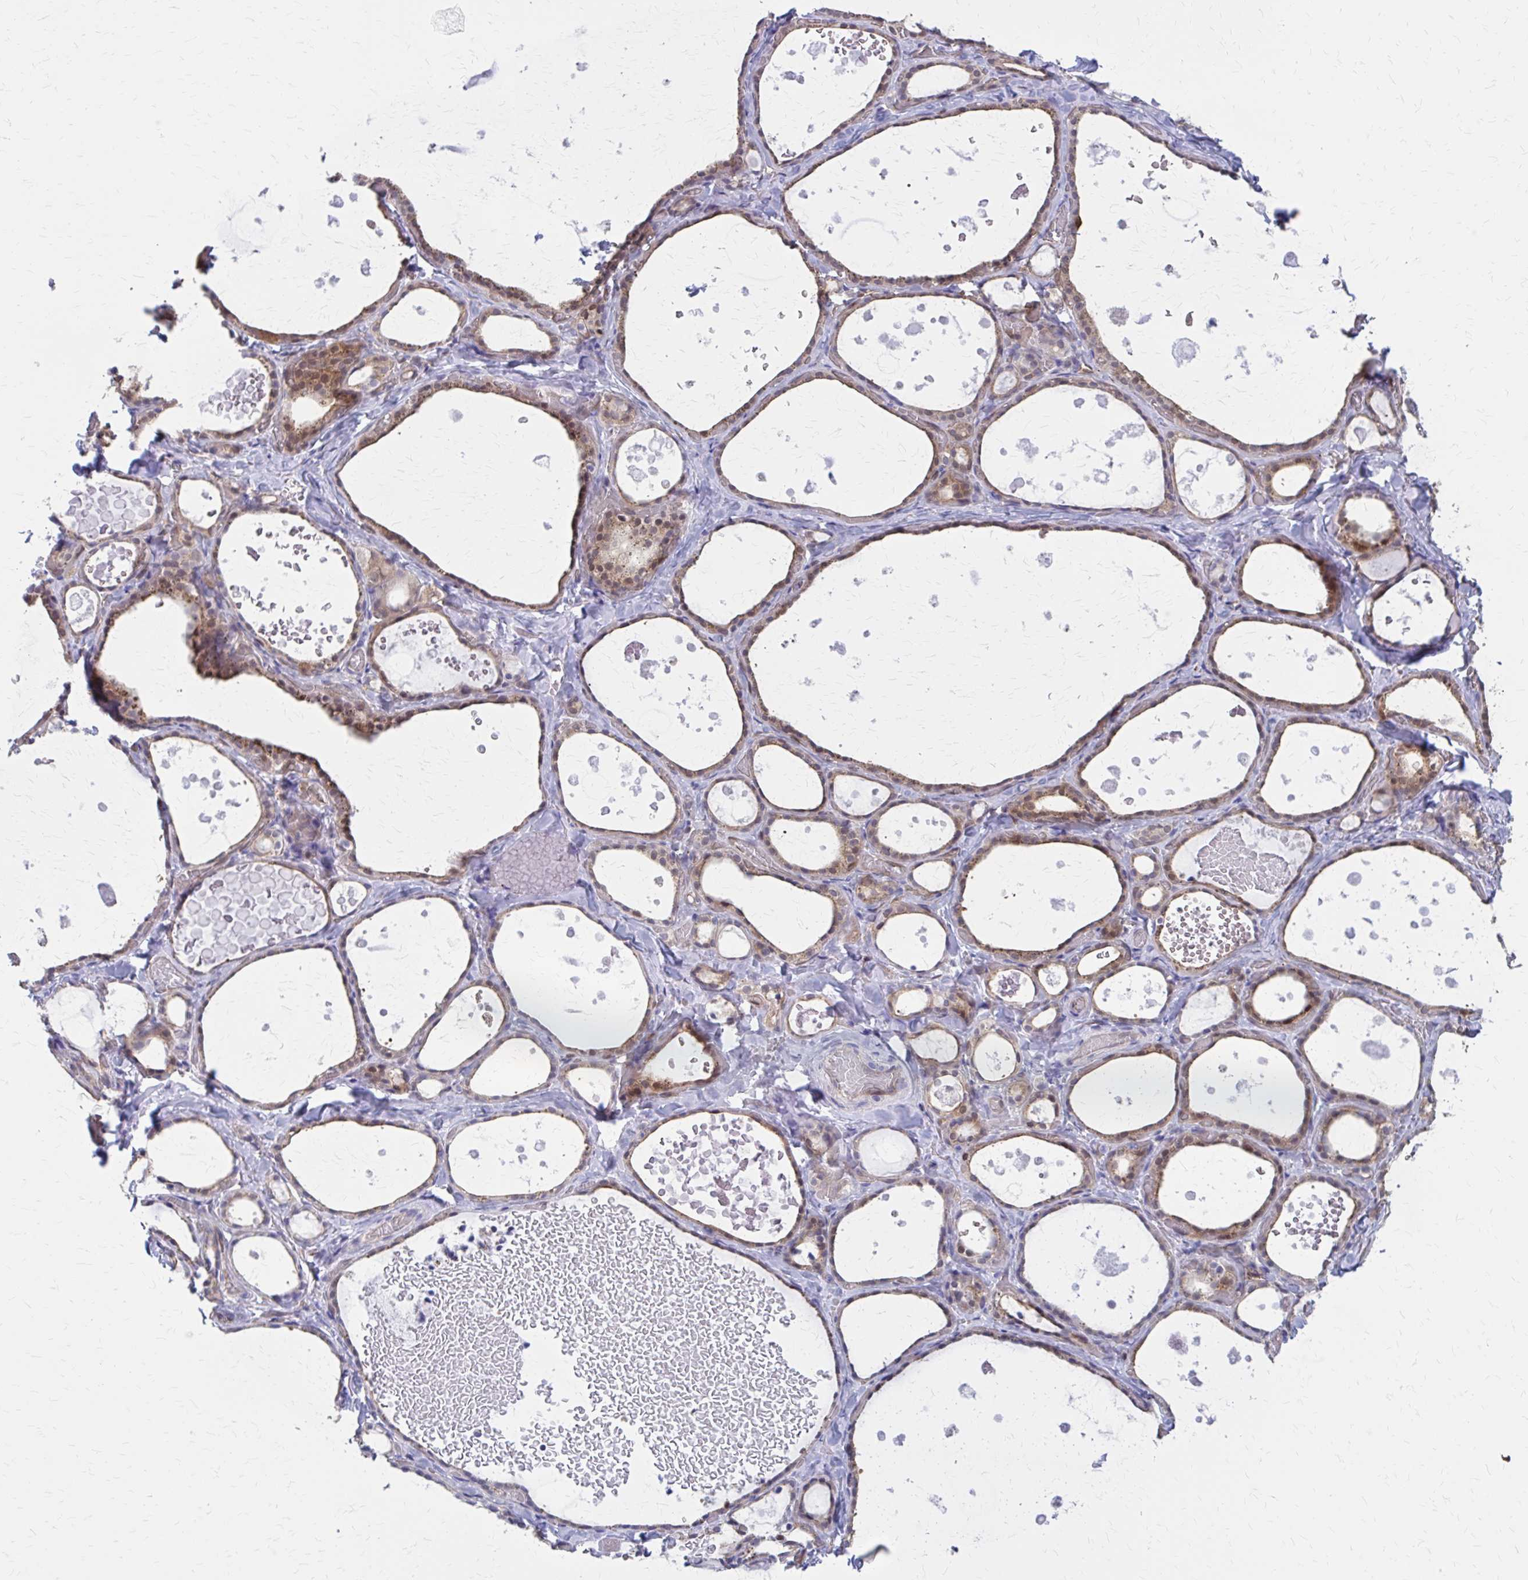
{"staining": {"intensity": "strong", "quantity": "25%-75%", "location": "cytoplasmic/membranous,nuclear"}, "tissue": "thyroid gland", "cell_type": "Glandular cells", "image_type": "normal", "snomed": [{"axis": "morphology", "description": "Normal tissue, NOS"}, {"axis": "topography", "description": "Thyroid gland"}], "caption": "Protein staining by immunohistochemistry reveals strong cytoplasmic/membranous,nuclear positivity in approximately 25%-75% of glandular cells in benign thyroid gland.", "gene": "CLIC2", "patient": {"sex": "female", "age": 56}}